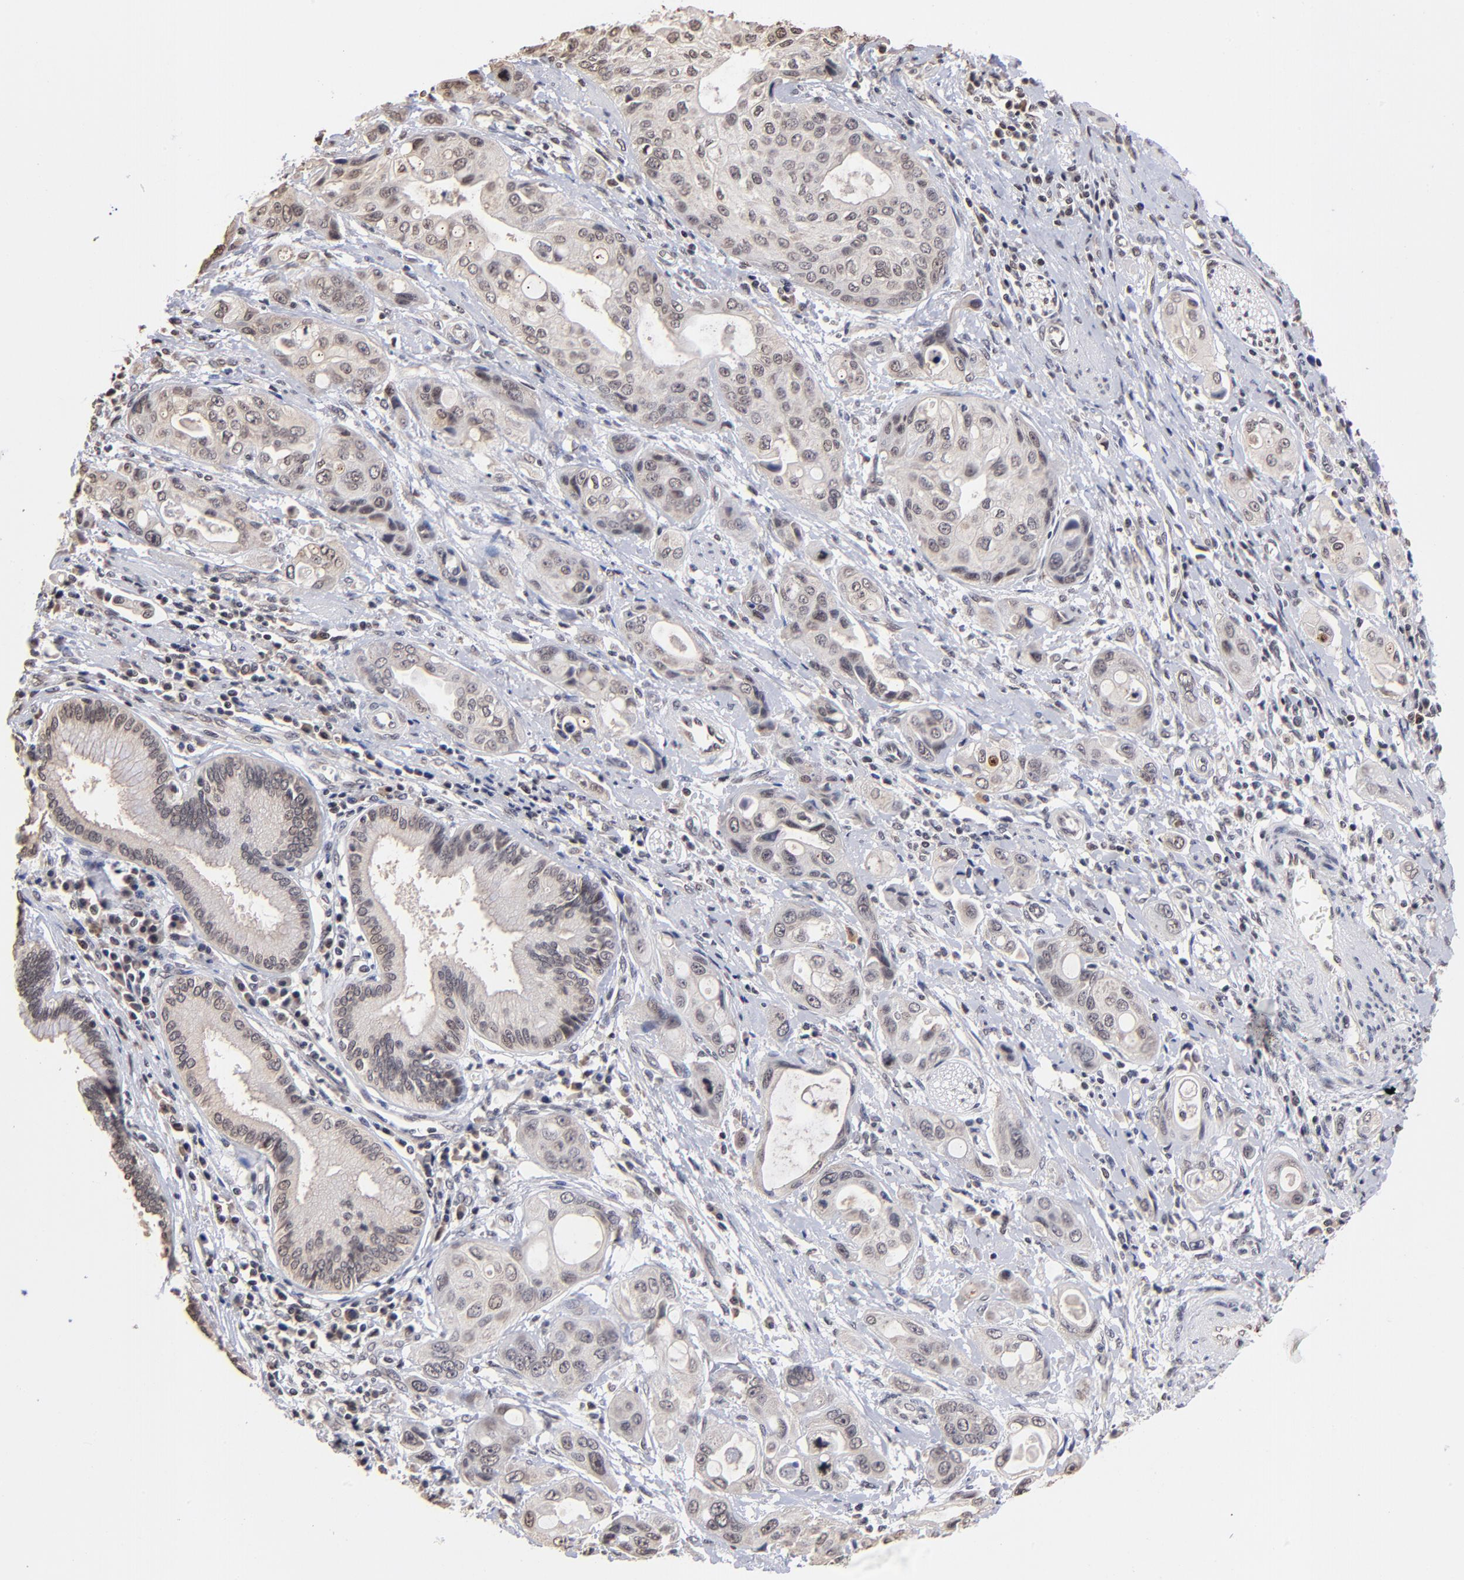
{"staining": {"intensity": "weak", "quantity": "25%-75%", "location": "nuclear"}, "tissue": "pancreatic cancer", "cell_type": "Tumor cells", "image_type": "cancer", "snomed": [{"axis": "morphology", "description": "Adenocarcinoma, NOS"}, {"axis": "topography", "description": "Pancreas"}], "caption": "About 25%-75% of tumor cells in pancreatic cancer show weak nuclear protein staining as visualized by brown immunohistochemical staining.", "gene": "BRPF1", "patient": {"sex": "female", "age": 60}}